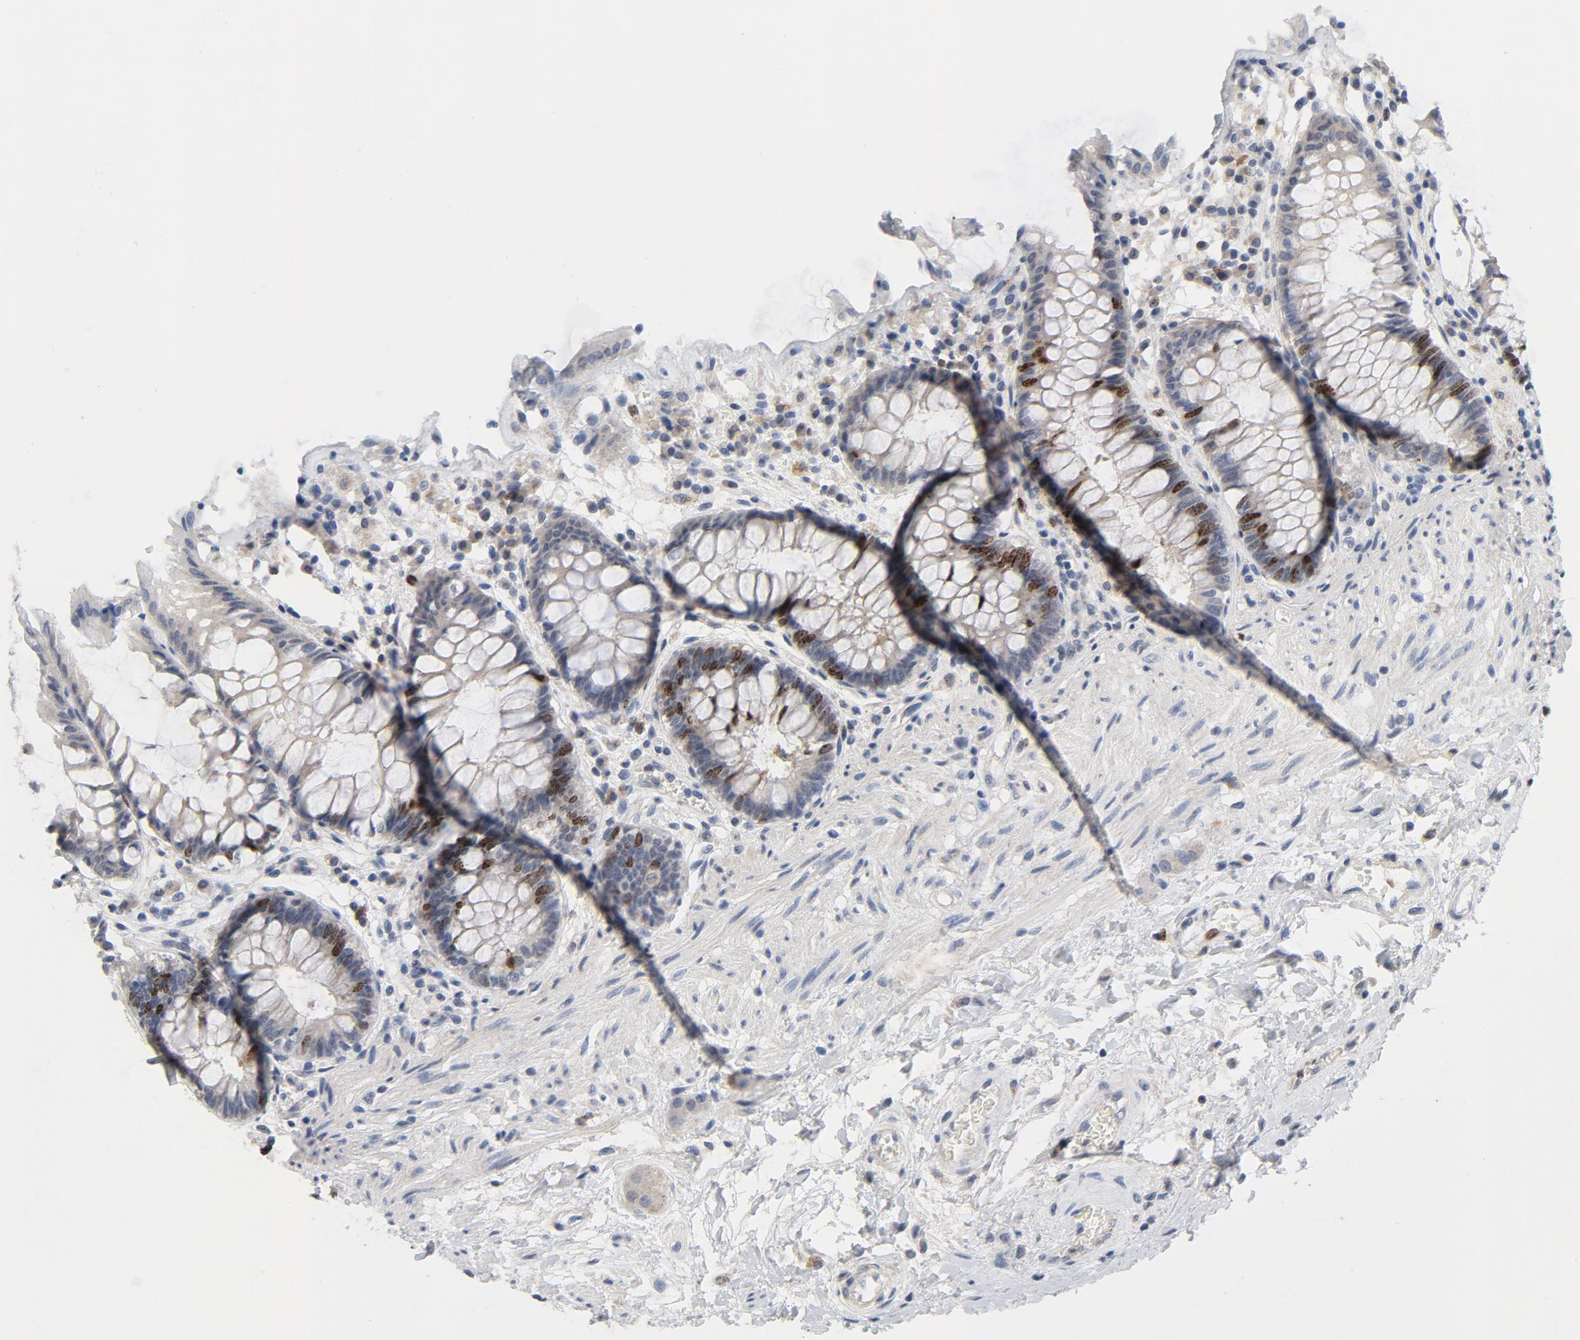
{"staining": {"intensity": "moderate", "quantity": "<25%", "location": "nuclear"}, "tissue": "rectum", "cell_type": "Glandular cells", "image_type": "normal", "snomed": [{"axis": "morphology", "description": "Normal tissue, NOS"}, {"axis": "topography", "description": "Rectum"}], "caption": "Immunohistochemistry (IHC) of unremarkable rectum demonstrates low levels of moderate nuclear positivity in about <25% of glandular cells.", "gene": "BIRC5", "patient": {"sex": "female", "age": 46}}